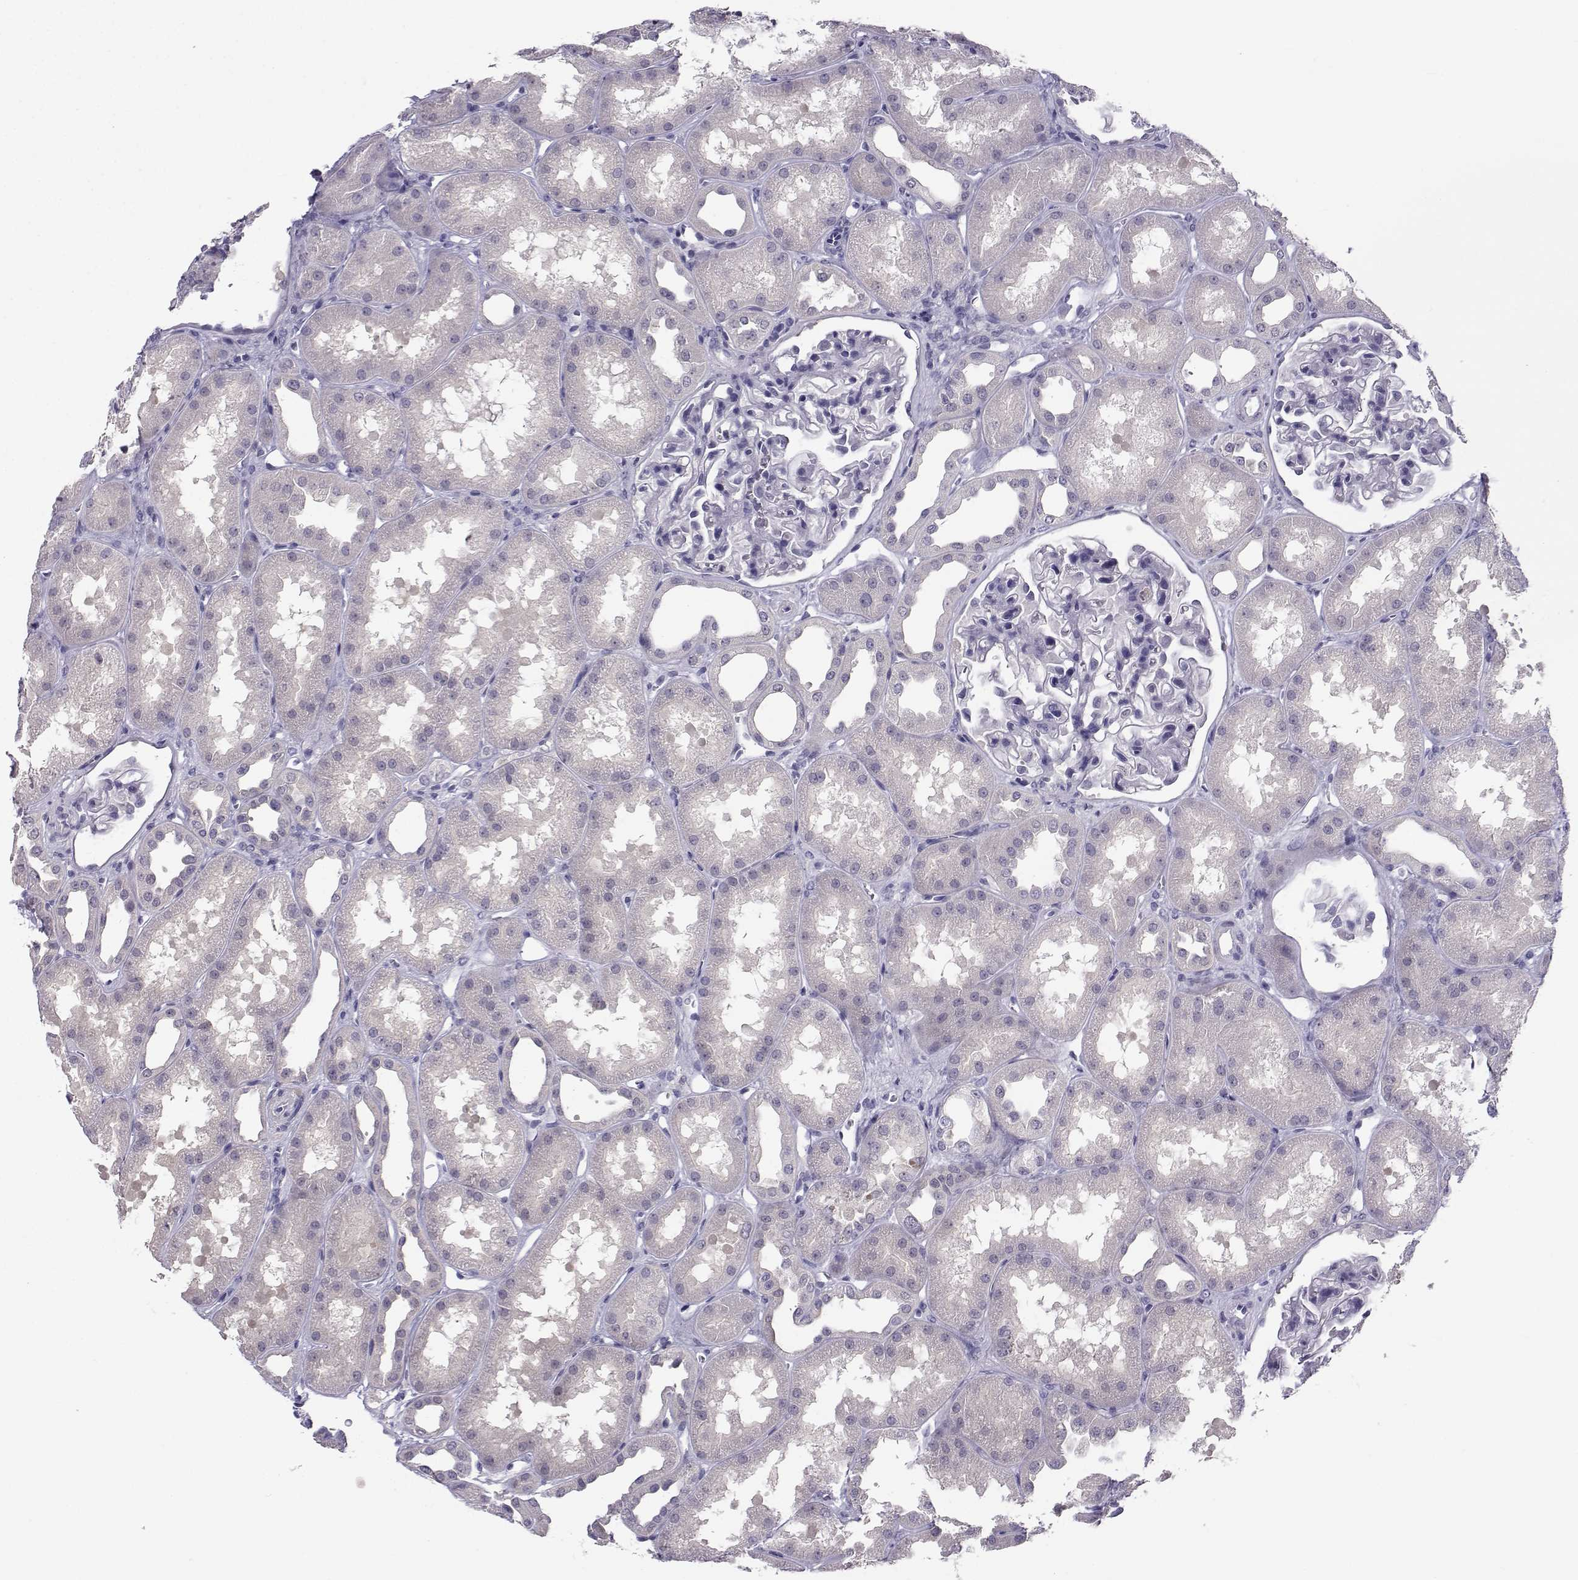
{"staining": {"intensity": "negative", "quantity": "none", "location": "none"}, "tissue": "kidney", "cell_type": "Cells in glomeruli", "image_type": "normal", "snomed": [{"axis": "morphology", "description": "Normal tissue, NOS"}, {"axis": "topography", "description": "Kidney"}], "caption": "Histopathology image shows no protein positivity in cells in glomeruli of normal kidney. (DAB (3,3'-diaminobenzidine) immunohistochemistry (IHC), high magnification).", "gene": "MROH7", "patient": {"sex": "male", "age": 61}}